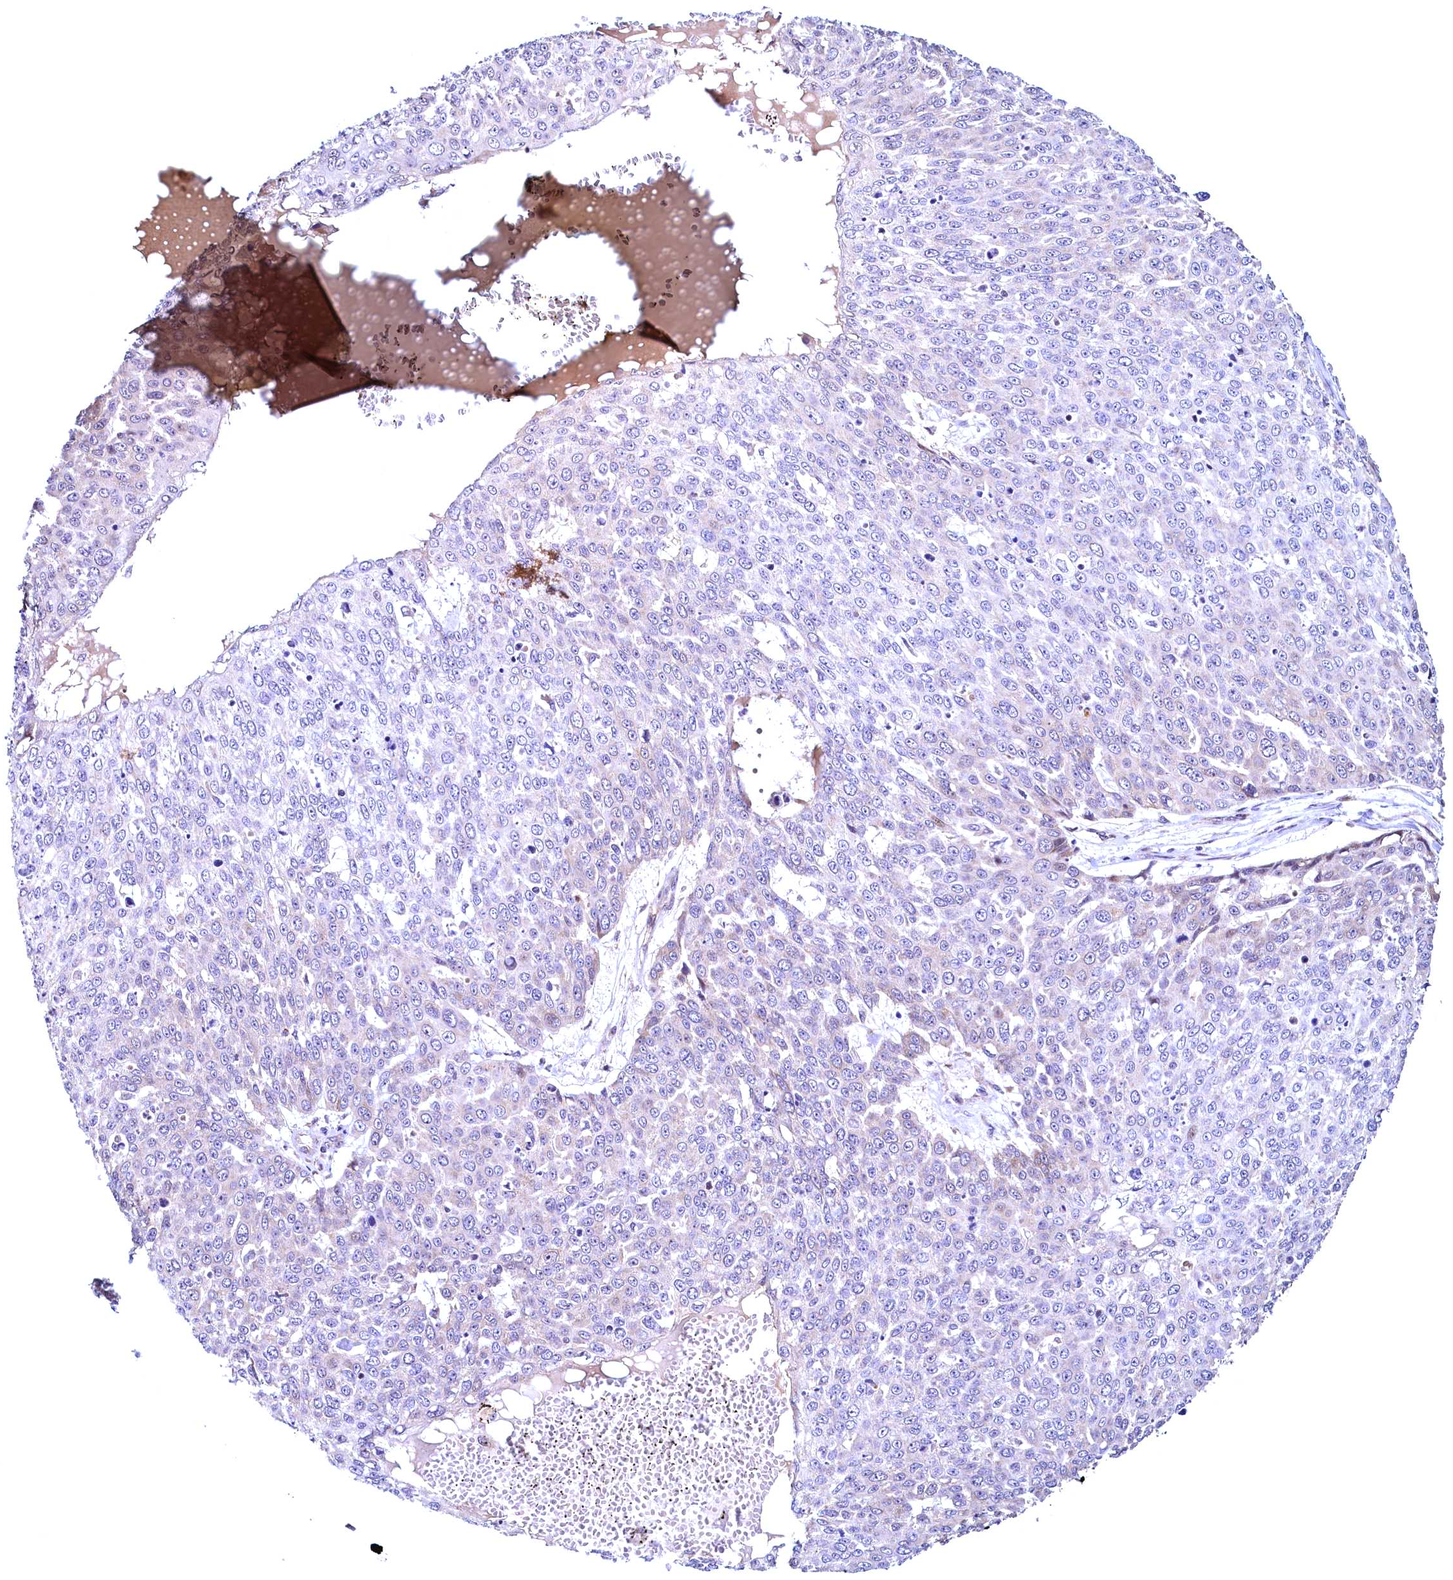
{"staining": {"intensity": "weak", "quantity": "<25%", "location": "cytoplasmic/membranous"}, "tissue": "skin cancer", "cell_type": "Tumor cells", "image_type": "cancer", "snomed": [{"axis": "morphology", "description": "Squamous cell carcinoma, NOS"}, {"axis": "topography", "description": "Skin"}], "caption": "Image shows no significant protein positivity in tumor cells of skin cancer. The staining is performed using DAB brown chromogen with nuclei counter-stained in using hematoxylin.", "gene": "RBFA", "patient": {"sex": "male", "age": 71}}